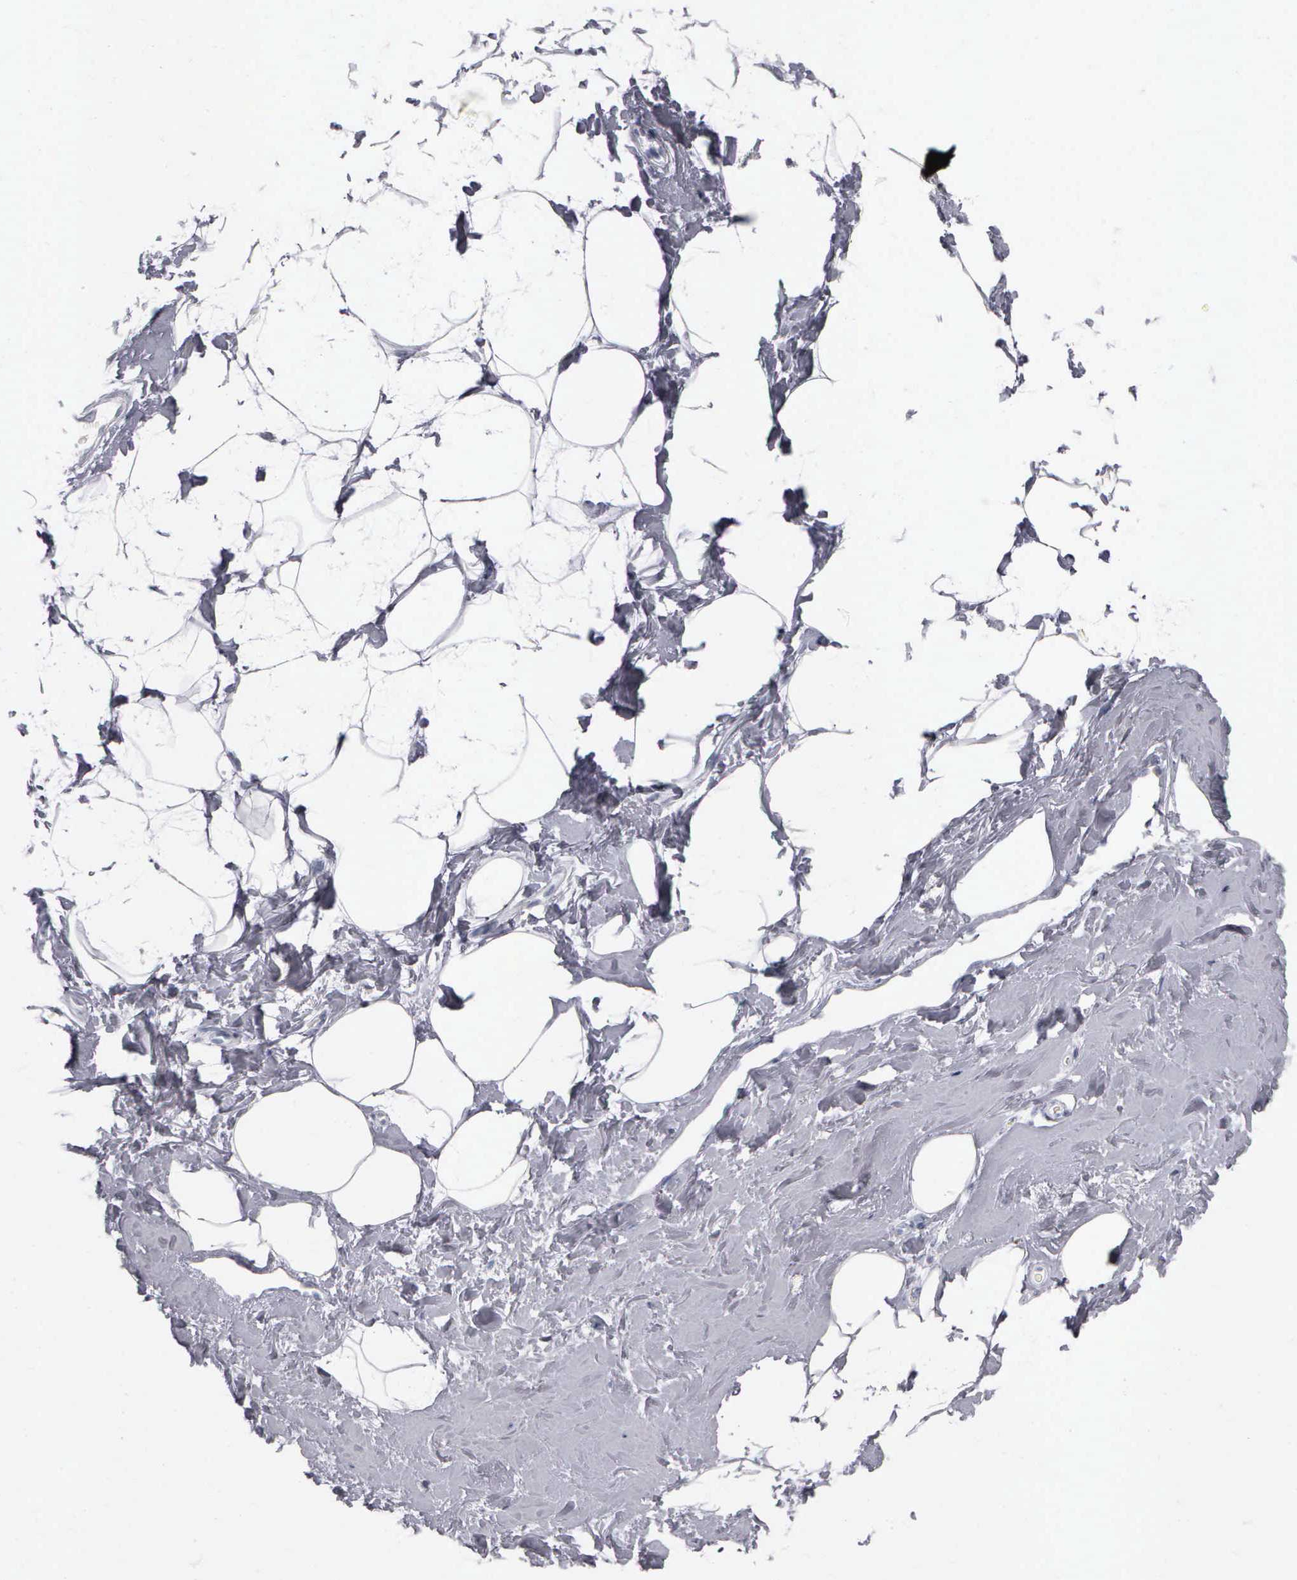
{"staining": {"intensity": "negative", "quantity": "none", "location": "none"}, "tissue": "breast", "cell_type": "Adipocytes", "image_type": "normal", "snomed": [{"axis": "morphology", "description": "Normal tissue, NOS"}, {"axis": "topography", "description": "Breast"}], "caption": "The IHC image has no significant positivity in adipocytes of breast. The staining is performed using DAB (3,3'-diaminobenzidine) brown chromogen with nuclei counter-stained in using hematoxylin.", "gene": "NKX2", "patient": {"sex": "female", "age": 54}}